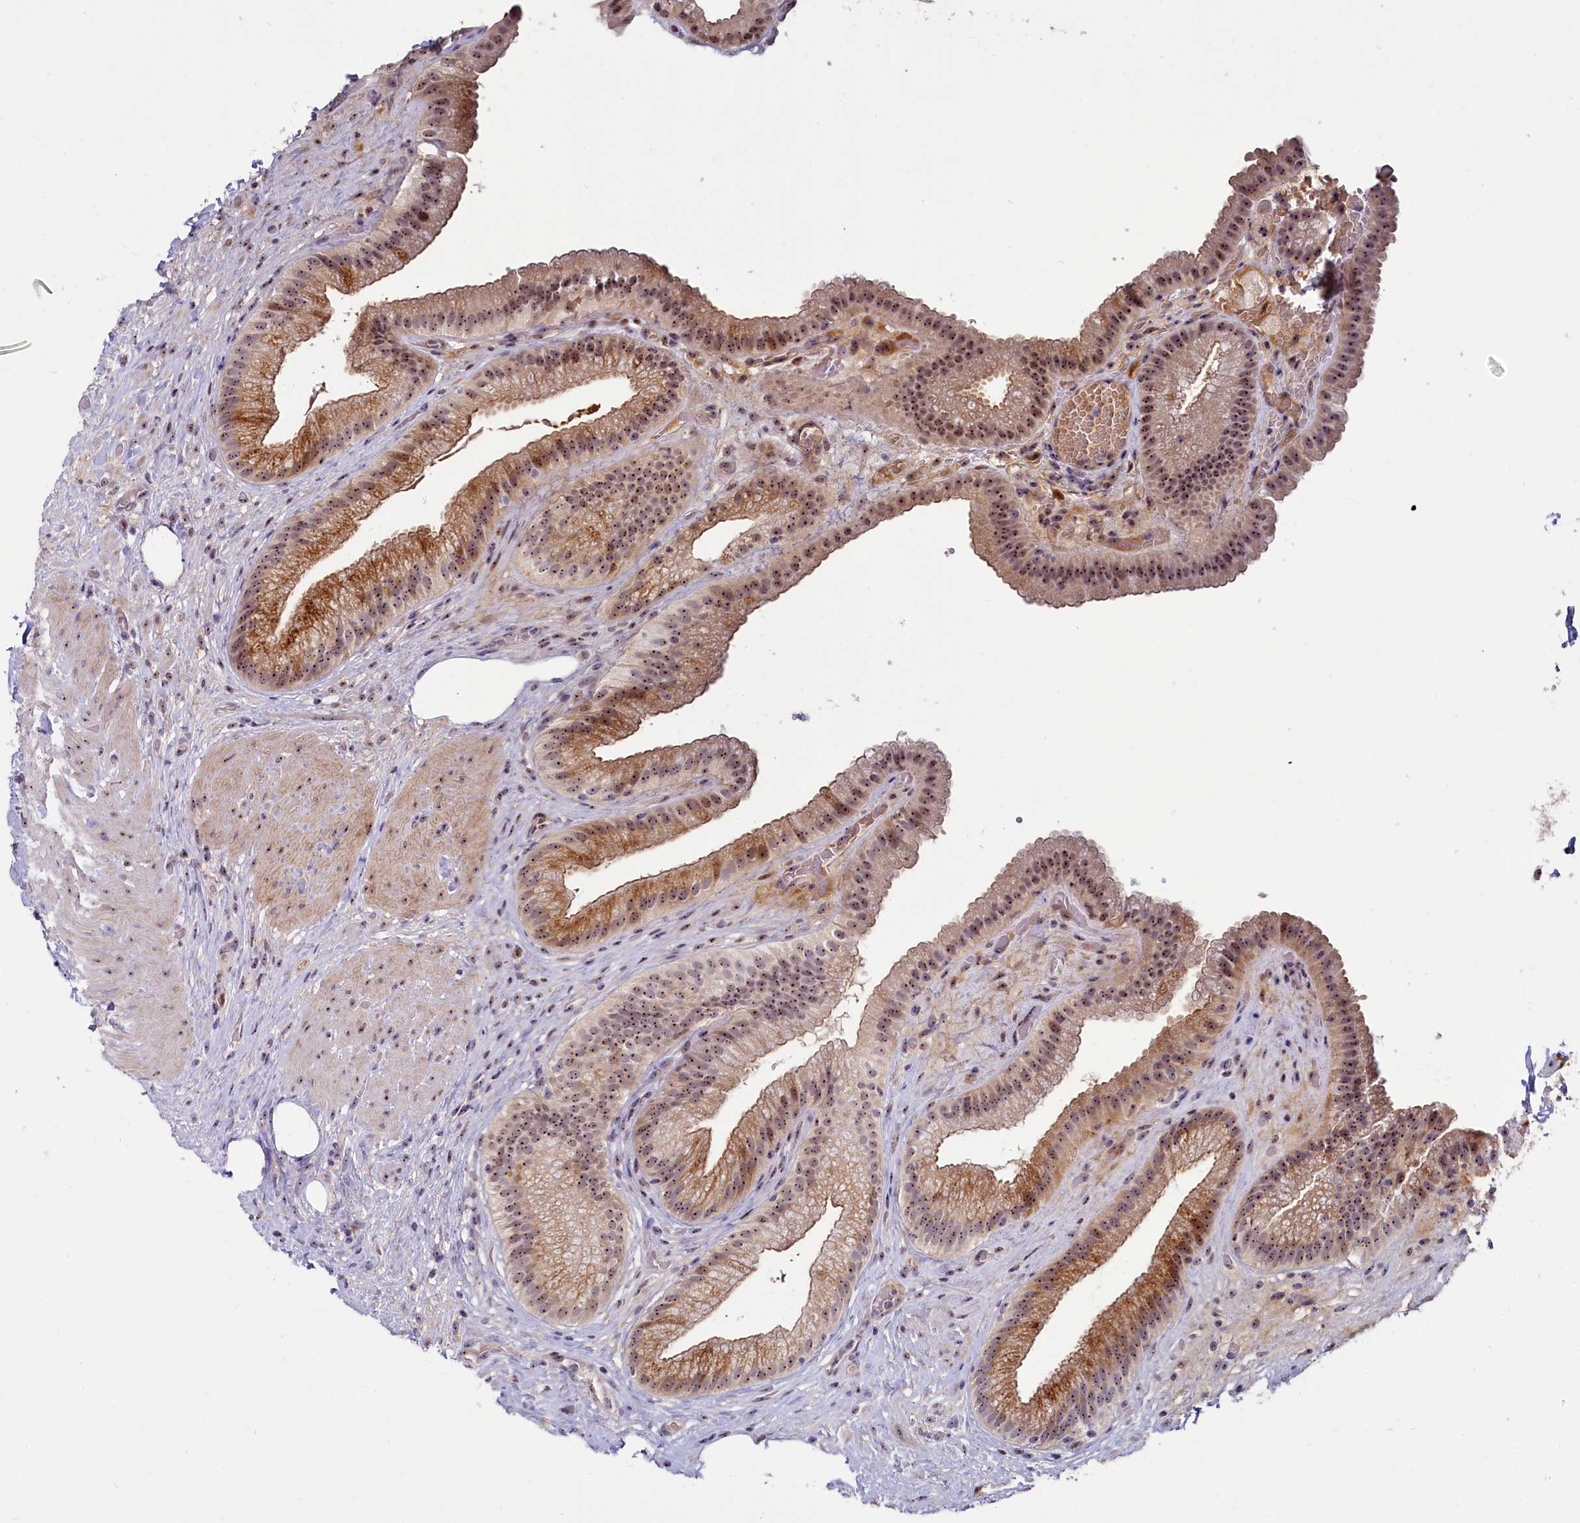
{"staining": {"intensity": "moderate", "quantity": ">75%", "location": "cytoplasmic/membranous,nuclear"}, "tissue": "gallbladder", "cell_type": "Glandular cells", "image_type": "normal", "snomed": [{"axis": "morphology", "description": "Normal tissue, NOS"}, {"axis": "morphology", "description": "Inflammation, NOS"}, {"axis": "topography", "description": "Gallbladder"}], "caption": "Immunohistochemical staining of normal human gallbladder reveals medium levels of moderate cytoplasmic/membranous,nuclear expression in about >75% of glandular cells. (Brightfield microscopy of DAB IHC at high magnification).", "gene": "TCOF1", "patient": {"sex": "male", "age": 51}}